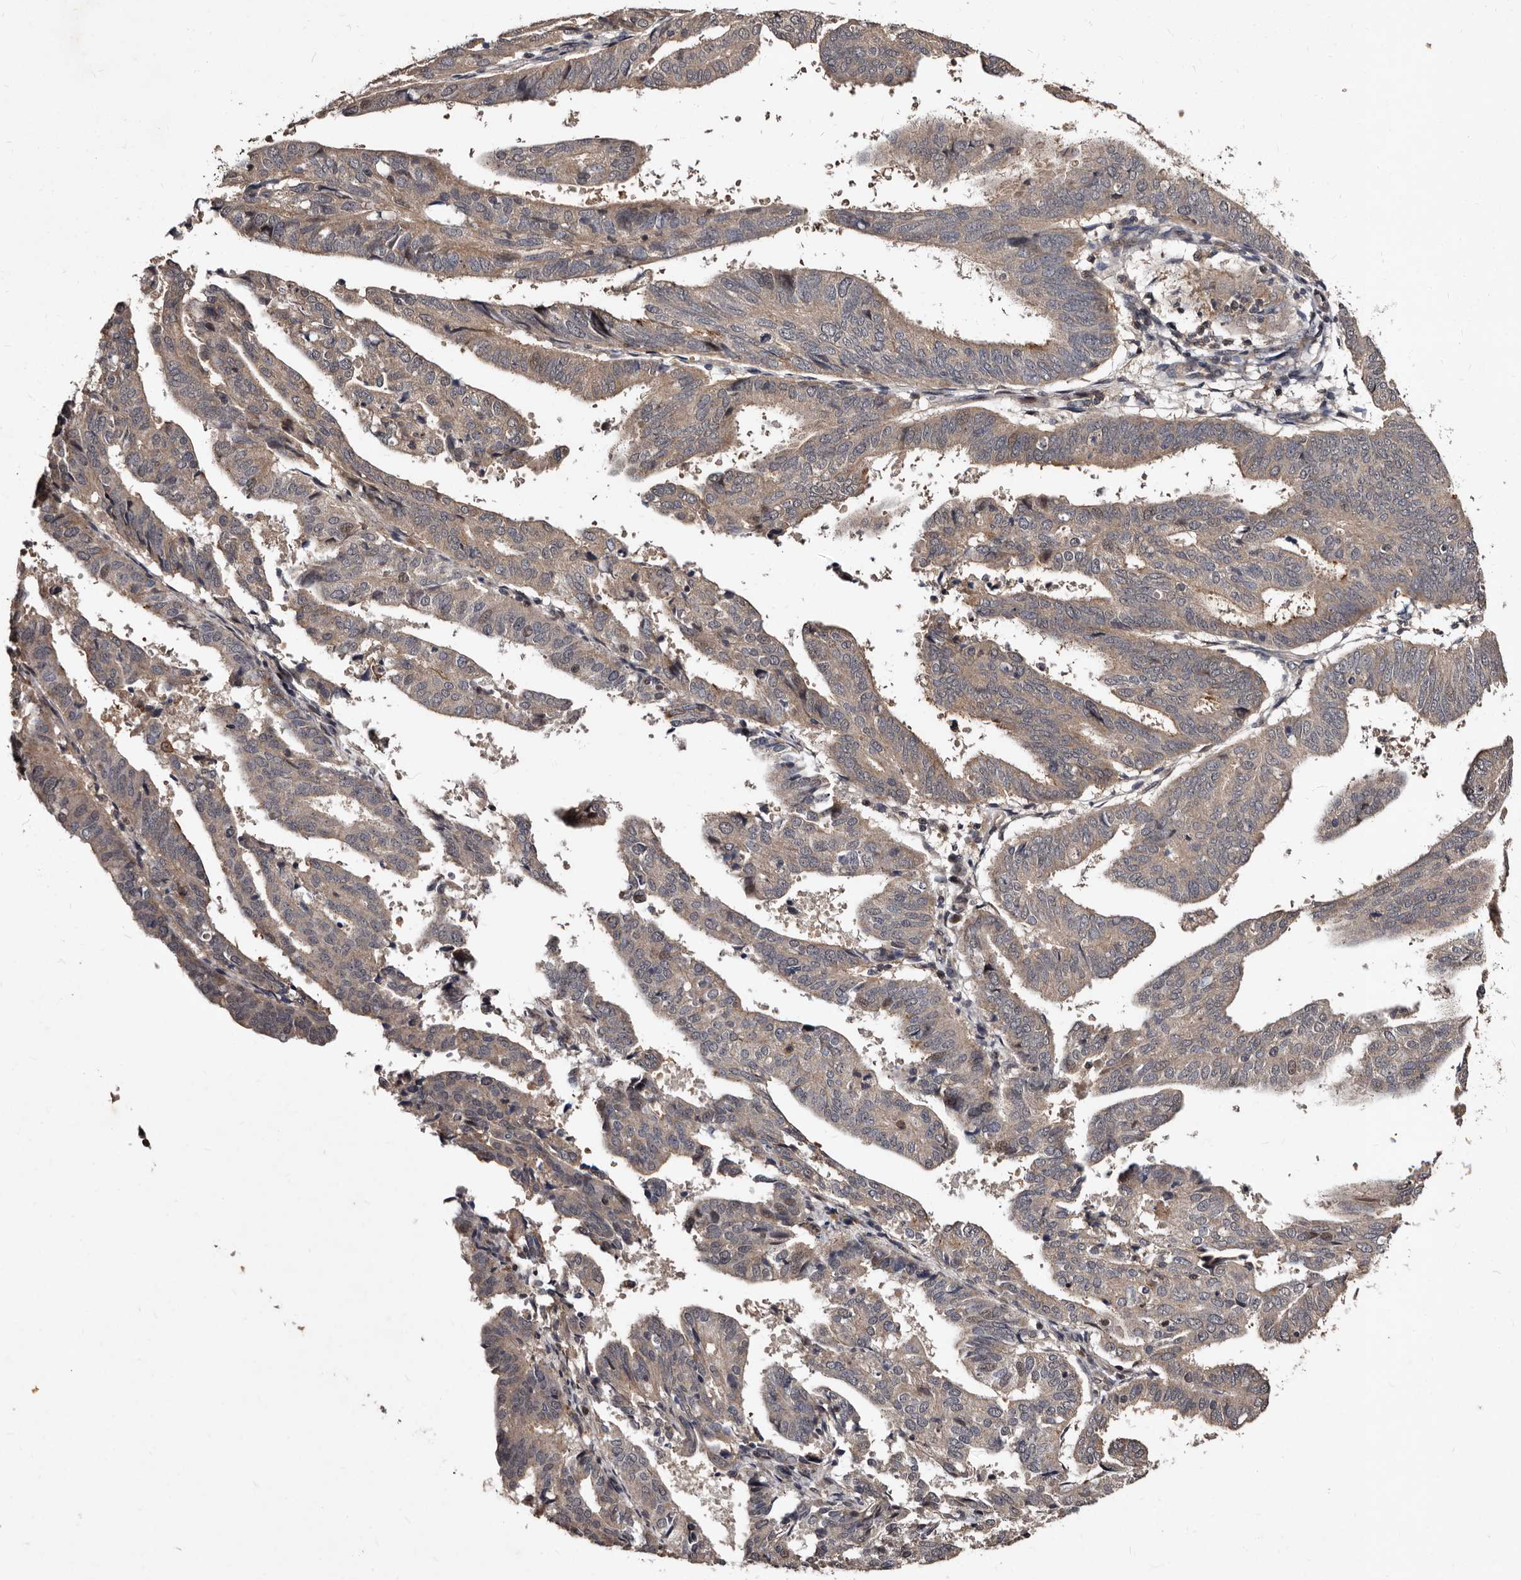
{"staining": {"intensity": "weak", "quantity": ">75%", "location": "cytoplasmic/membranous"}, "tissue": "endometrial cancer", "cell_type": "Tumor cells", "image_type": "cancer", "snomed": [{"axis": "morphology", "description": "Adenocarcinoma, NOS"}, {"axis": "topography", "description": "Uterus"}], "caption": "Weak cytoplasmic/membranous expression is identified in about >75% of tumor cells in endometrial adenocarcinoma. (DAB (3,3'-diaminobenzidine) IHC with brightfield microscopy, high magnification).", "gene": "MKRN3", "patient": {"sex": "female", "age": 77}}